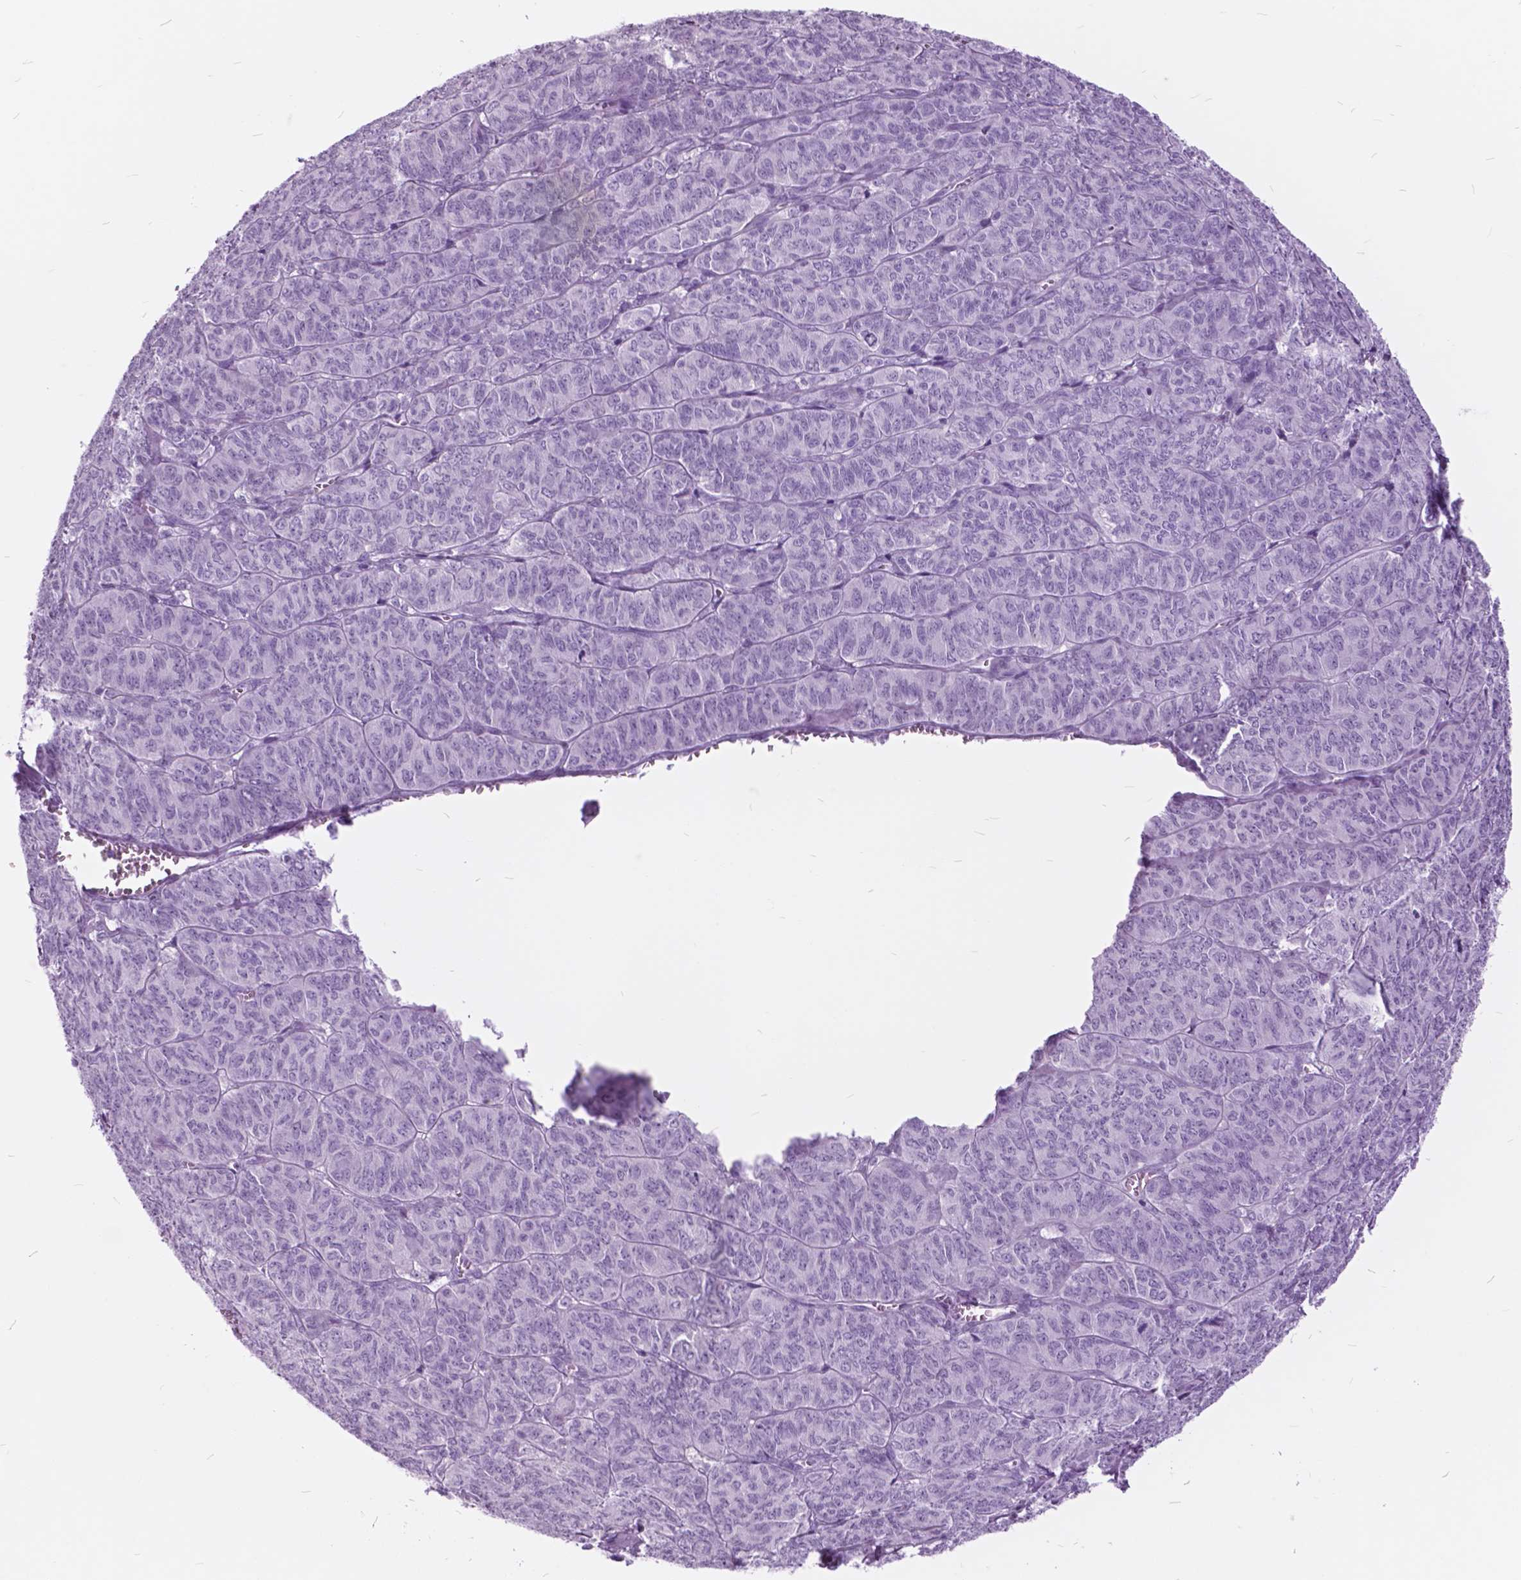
{"staining": {"intensity": "negative", "quantity": "none", "location": "none"}, "tissue": "ovarian cancer", "cell_type": "Tumor cells", "image_type": "cancer", "snomed": [{"axis": "morphology", "description": "Carcinoma, endometroid"}, {"axis": "topography", "description": "Ovary"}], "caption": "Immunohistochemistry histopathology image of neoplastic tissue: ovarian cancer (endometroid carcinoma) stained with DAB (3,3'-diaminobenzidine) reveals no significant protein staining in tumor cells.", "gene": "GDF9", "patient": {"sex": "female", "age": 80}}